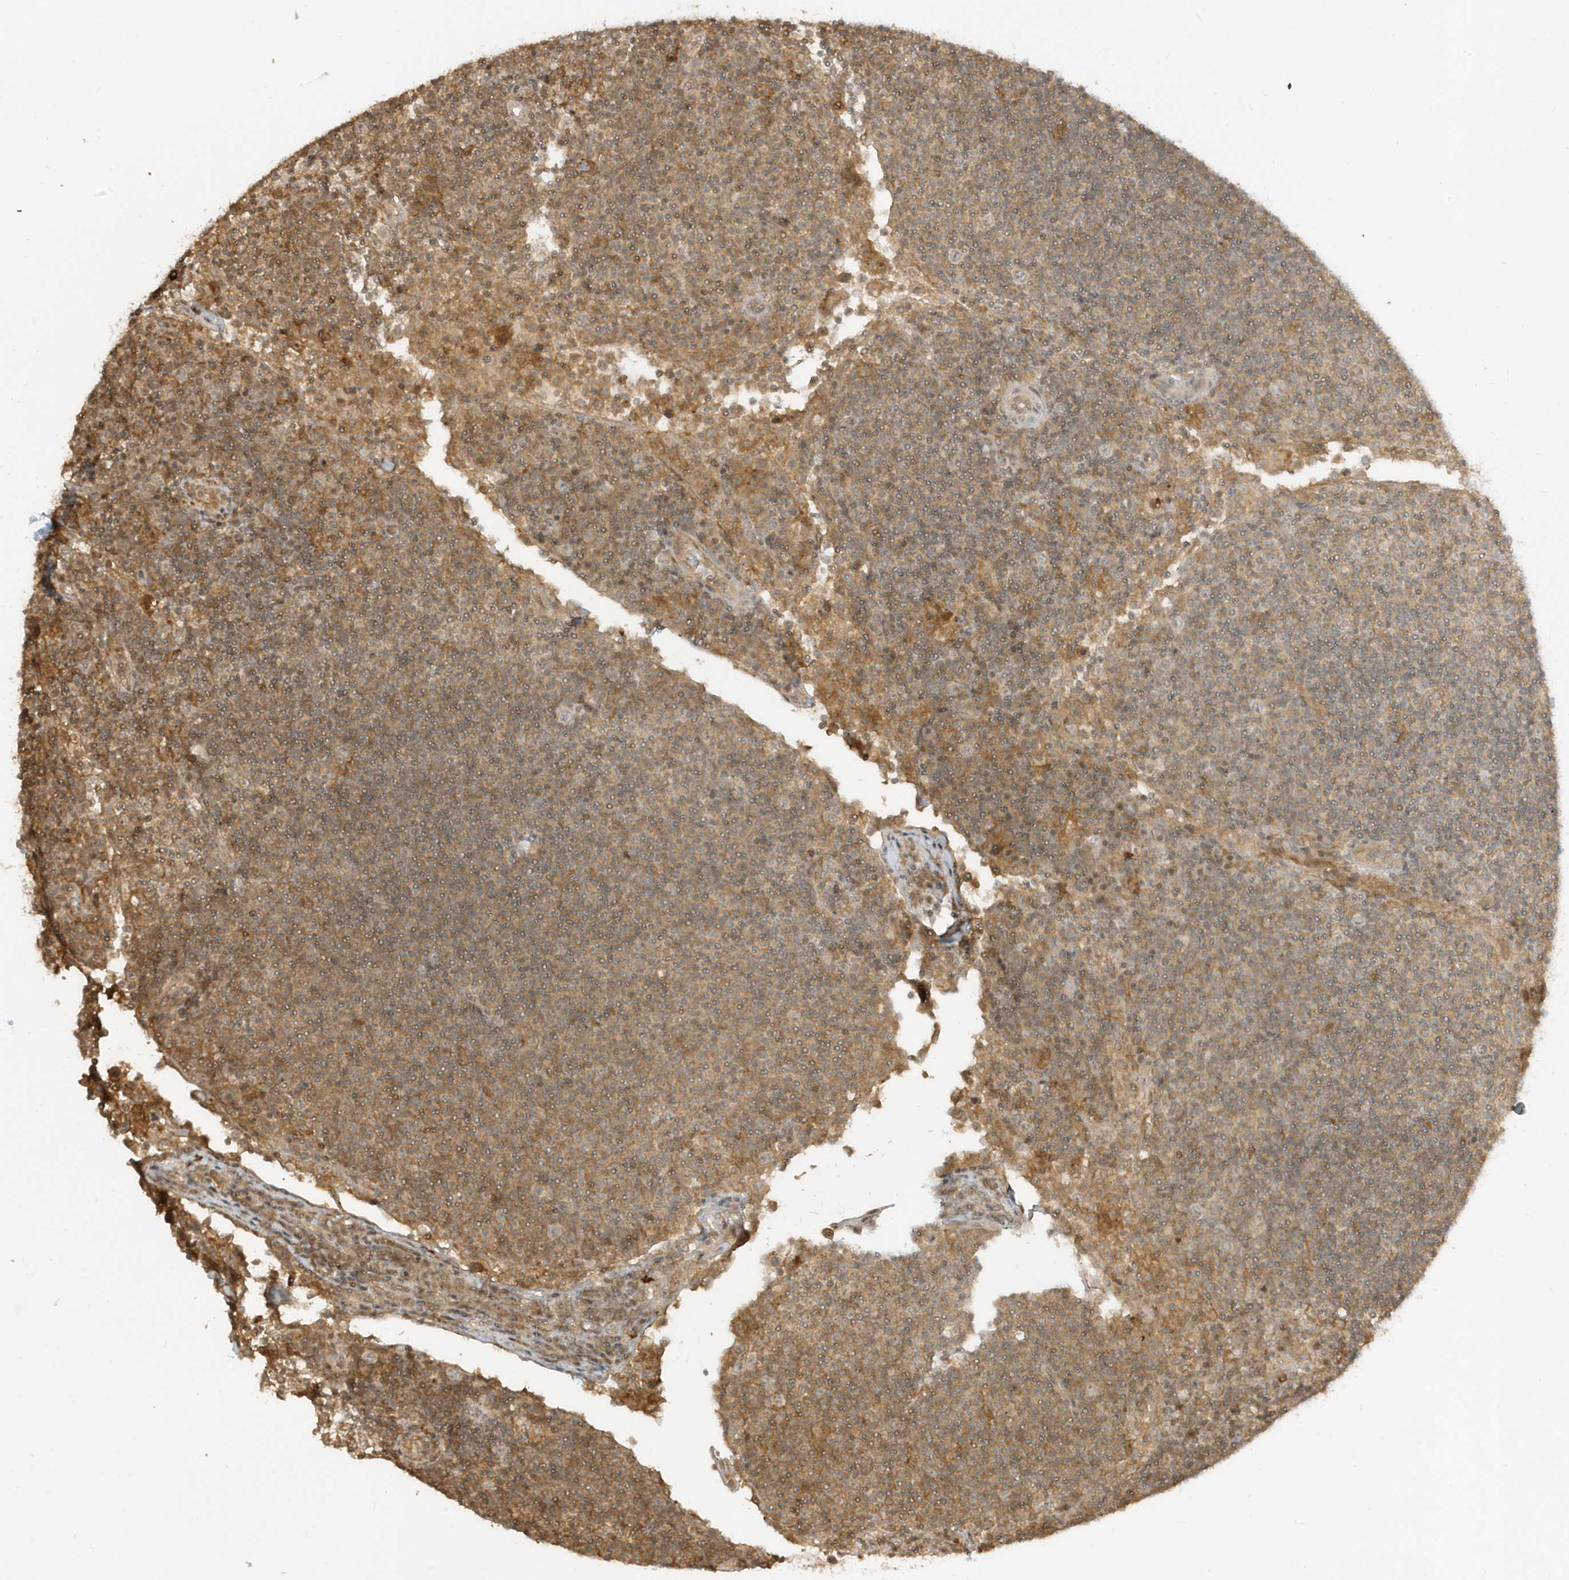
{"staining": {"intensity": "weak", "quantity": "25%-75%", "location": "cytoplasmic/membranous"}, "tissue": "lymph node", "cell_type": "Germinal center cells", "image_type": "normal", "snomed": [{"axis": "morphology", "description": "Normal tissue, NOS"}, {"axis": "topography", "description": "Lymph node"}], "caption": "Weak cytoplasmic/membranous expression for a protein is present in about 25%-75% of germinal center cells of unremarkable lymph node using immunohistochemistry.", "gene": "PPP1R7", "patient": {"sex": "female", "age": 53}}